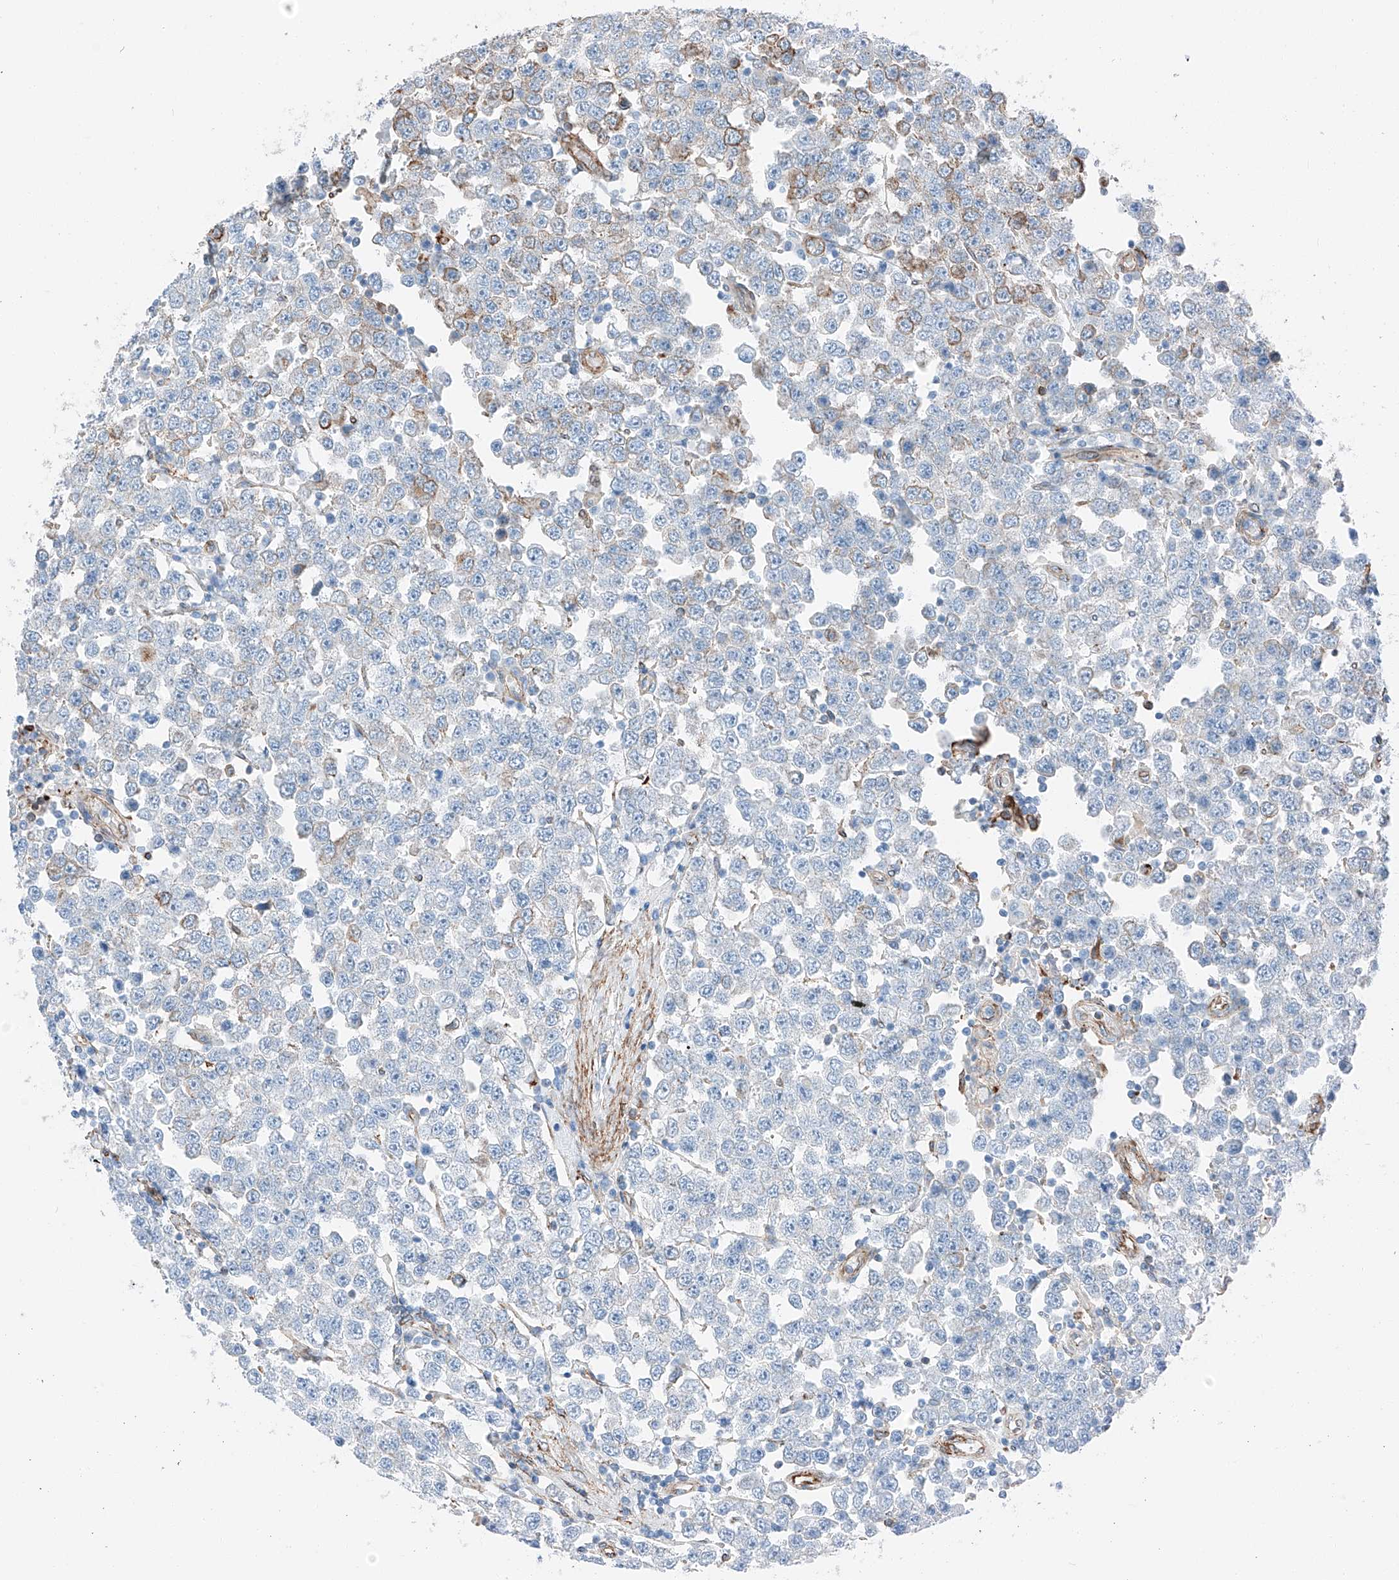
{"staining": {"intensity": "moderate", "quantity": "25%-75%", "location": "cytoplasmic/membranous"}, "tissue": "testis cancer", "cell_type": "Tumor cells", "image_type": "cancer", "snomed": [{"axis": "morphology", "description": "Seminoma, NOS"}, {"axis": "topography", "description": "Testis"}], "caption": "Protein staining of testis cancer (seminoma) tissue exhibits moderate cytoplasmic/membranous staining in about 25%-75% of tumor cells.", "gene": "ZNF804A", "patient": {"sex": "male", "age": 28}}